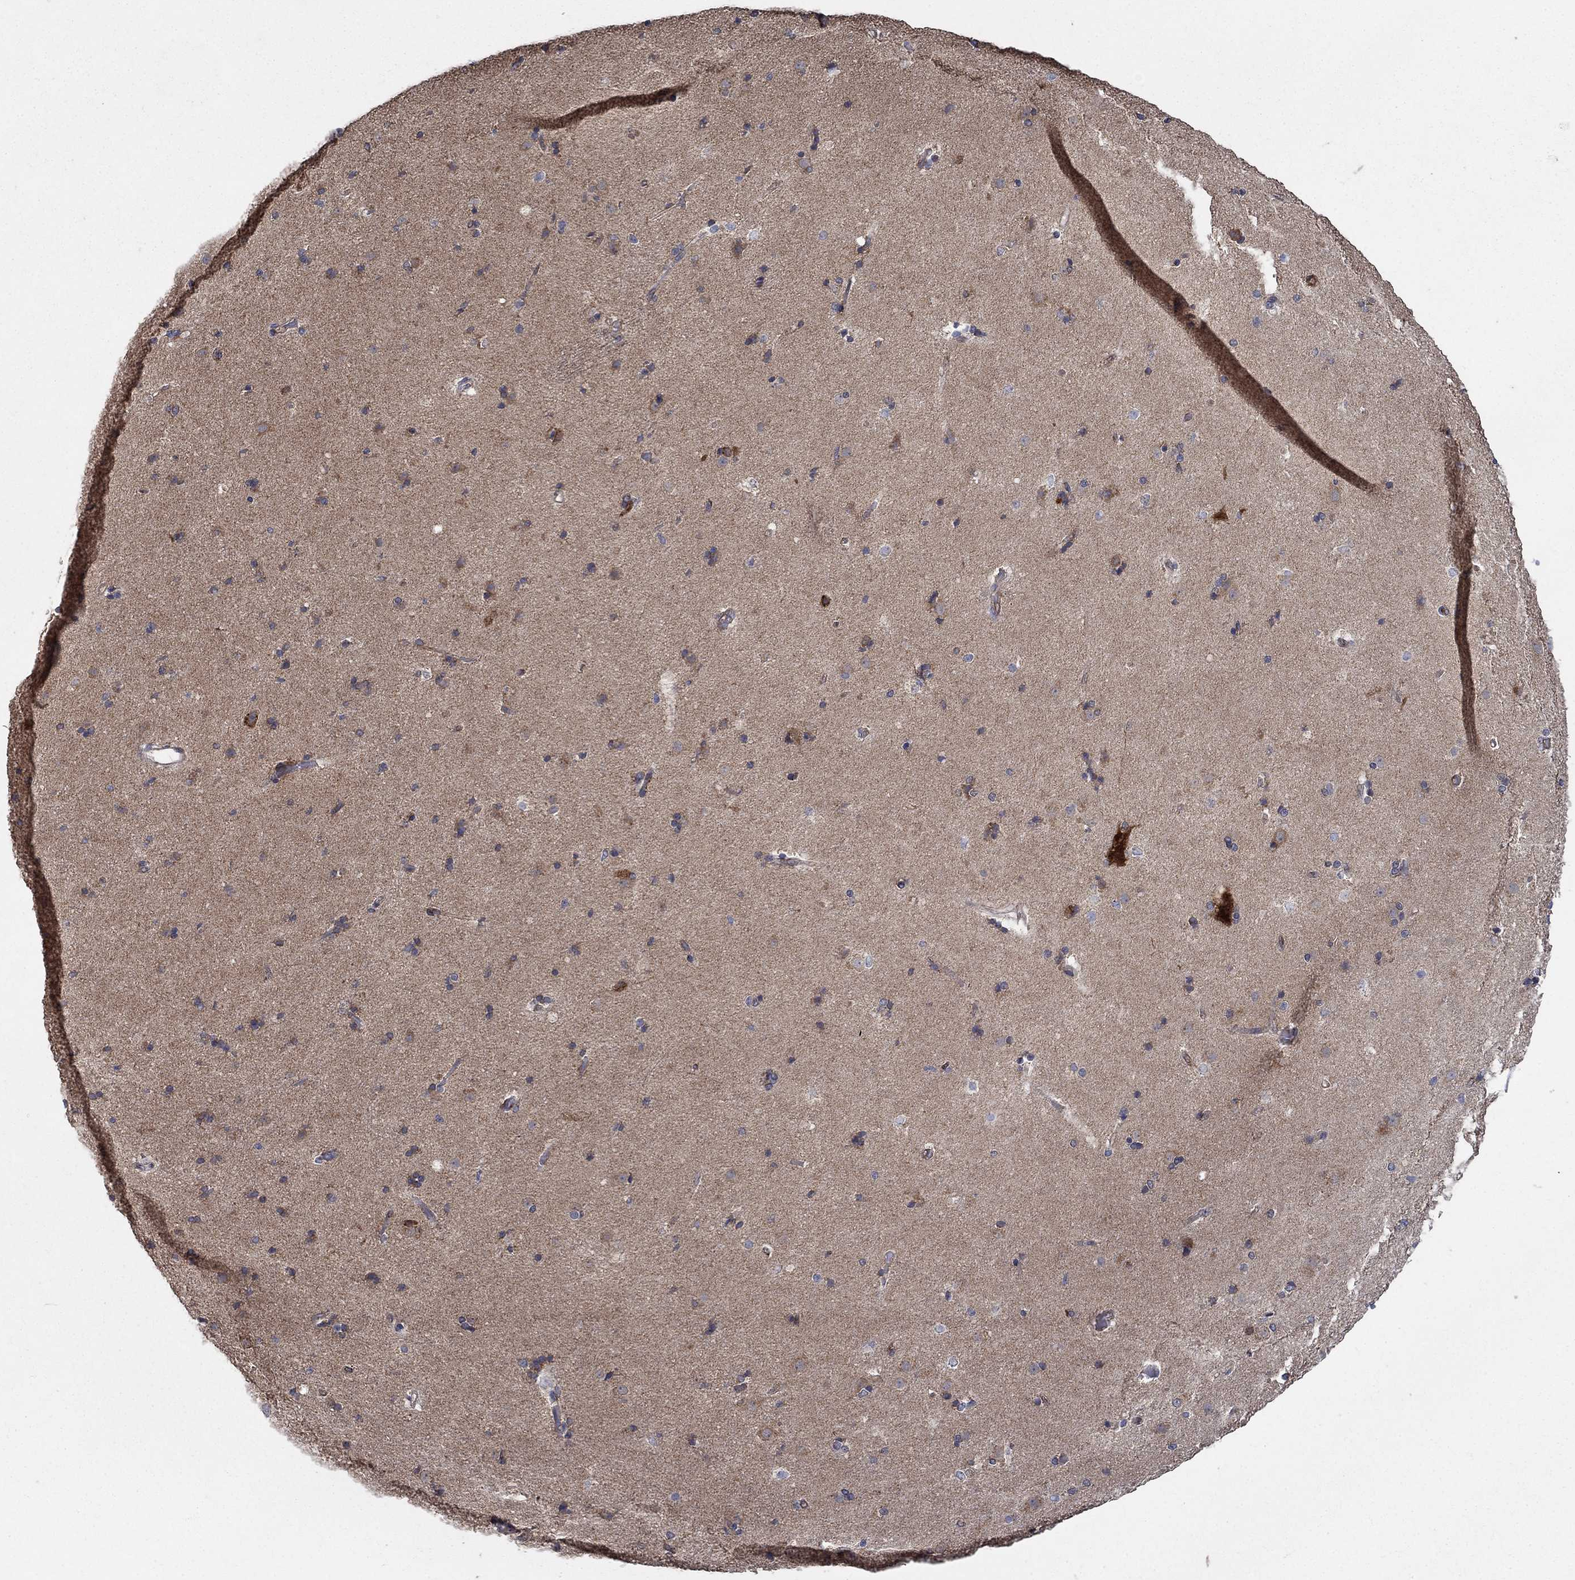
{"staining": {"intensity": "moderate", "quantity": "<25%", "location": "cytoplasmic/membranous"}, "tissue": "caudate", "cell_type": "Glial cells", "image_type": "normal", "snomed": [{"axis": "morphology", "description": "Normal tissue, NOS"}, {"axis": "topography", "description": "Lateral ventricle wall"}], "caption": "The micrograph reveals immunohistochemical staining of benign caudate. There is moderate cytoplasmic/membranous expression is present in approximately <25% of glial cells.", "gene": "HID1", "patient": {"sex": "female", "age": 71}}